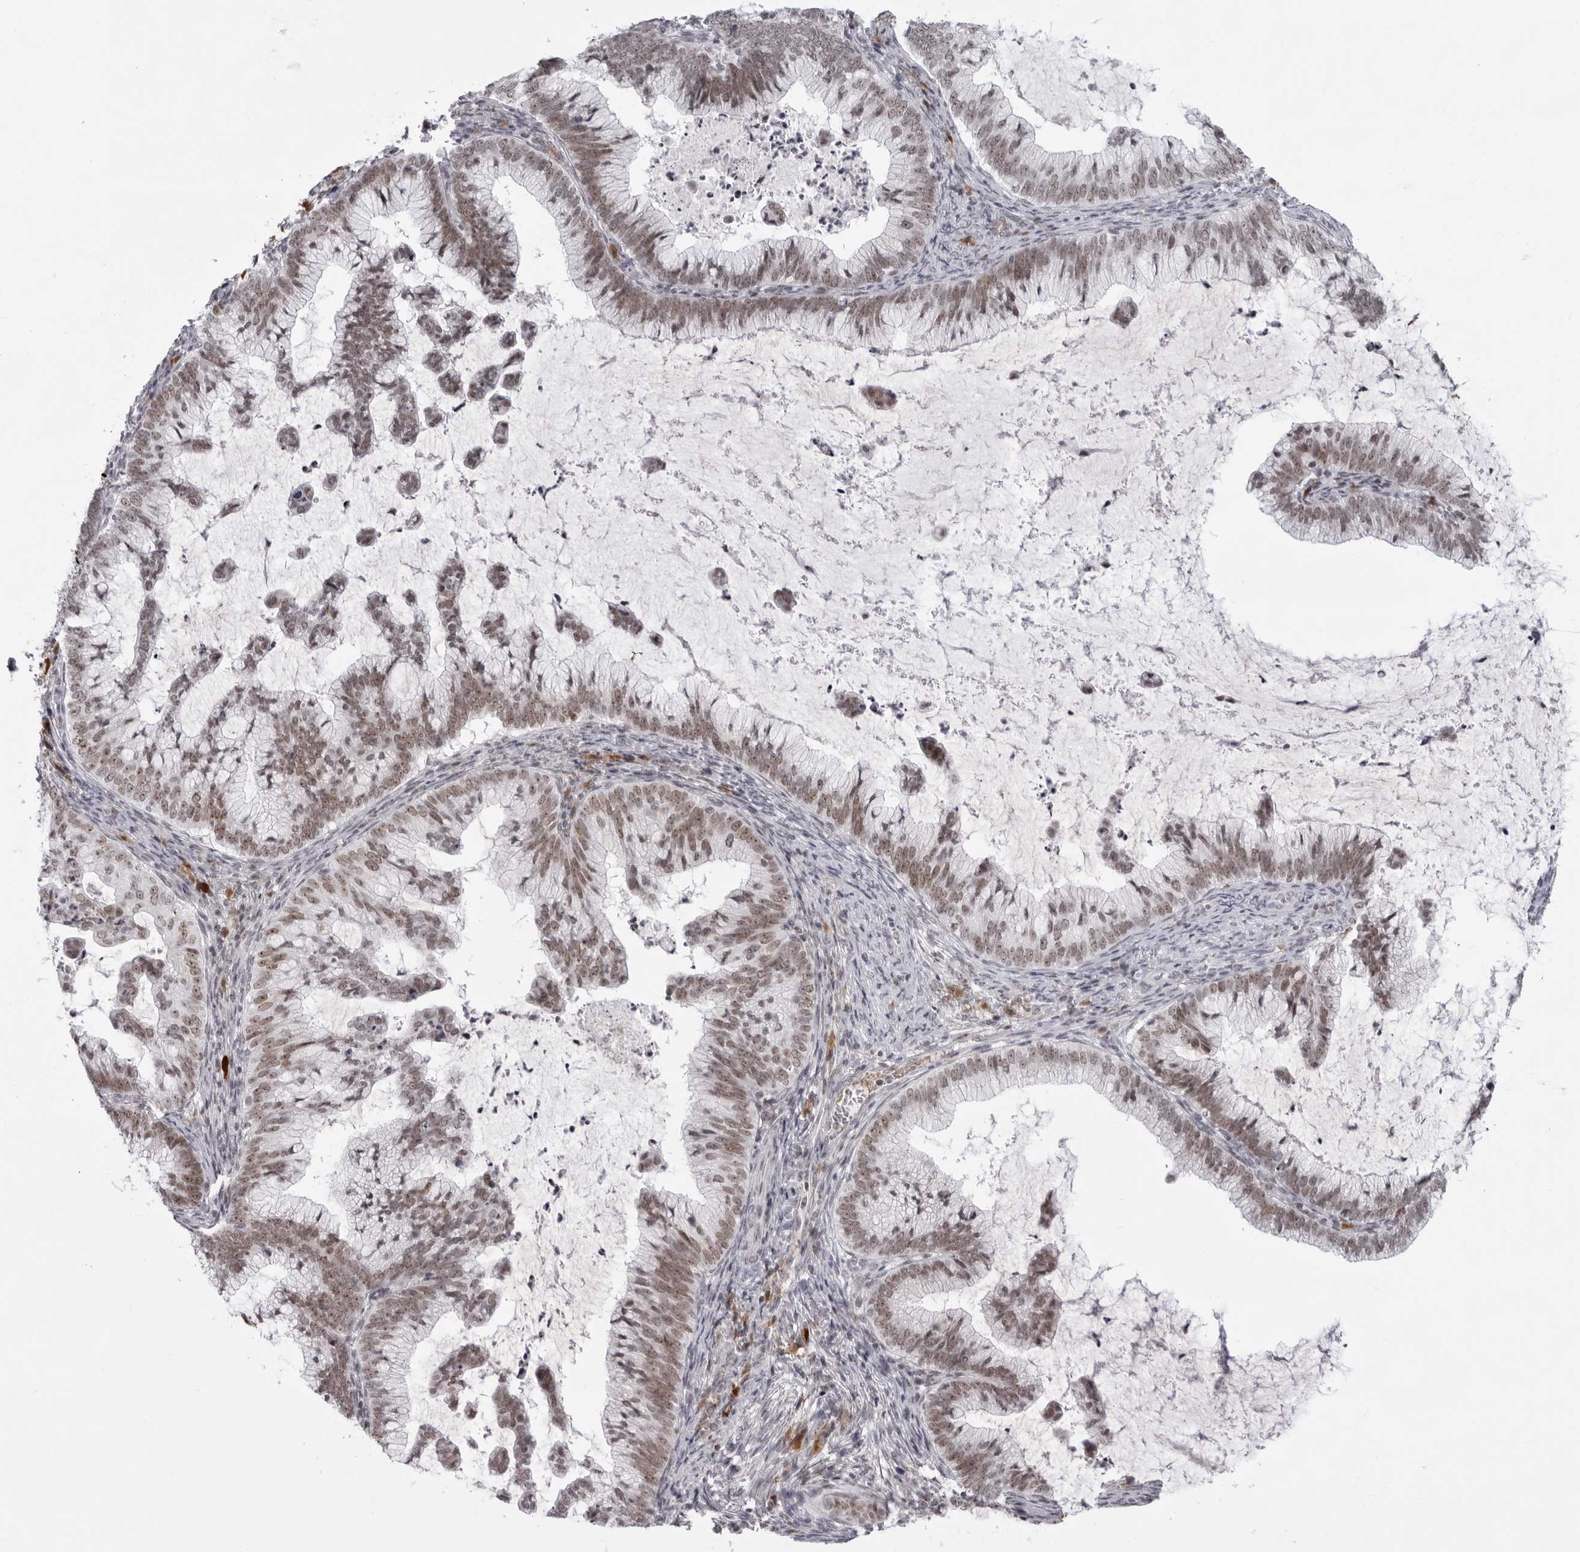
{"staining": {"intensity": "moderate", "quantity": ">75%", "location": "nuclear"}, "tissue": "cervical cancer", "cell_type": "Tumor cells", "image_type": "cancer", "snomed": [{"axis": "morphology", "description": "Adenocarcinoma, NOS"}, {"axis": "topography", "description": "Cervix"}], "caption": "There is medium levels of moderate nuclear positivity in tumor cells of cervical adenocarcinoma, as demonstrated by immunohistochemical staining (brown color).", "gene": "EXOSC10", "patient": {"sex": "female", "age": 36}}